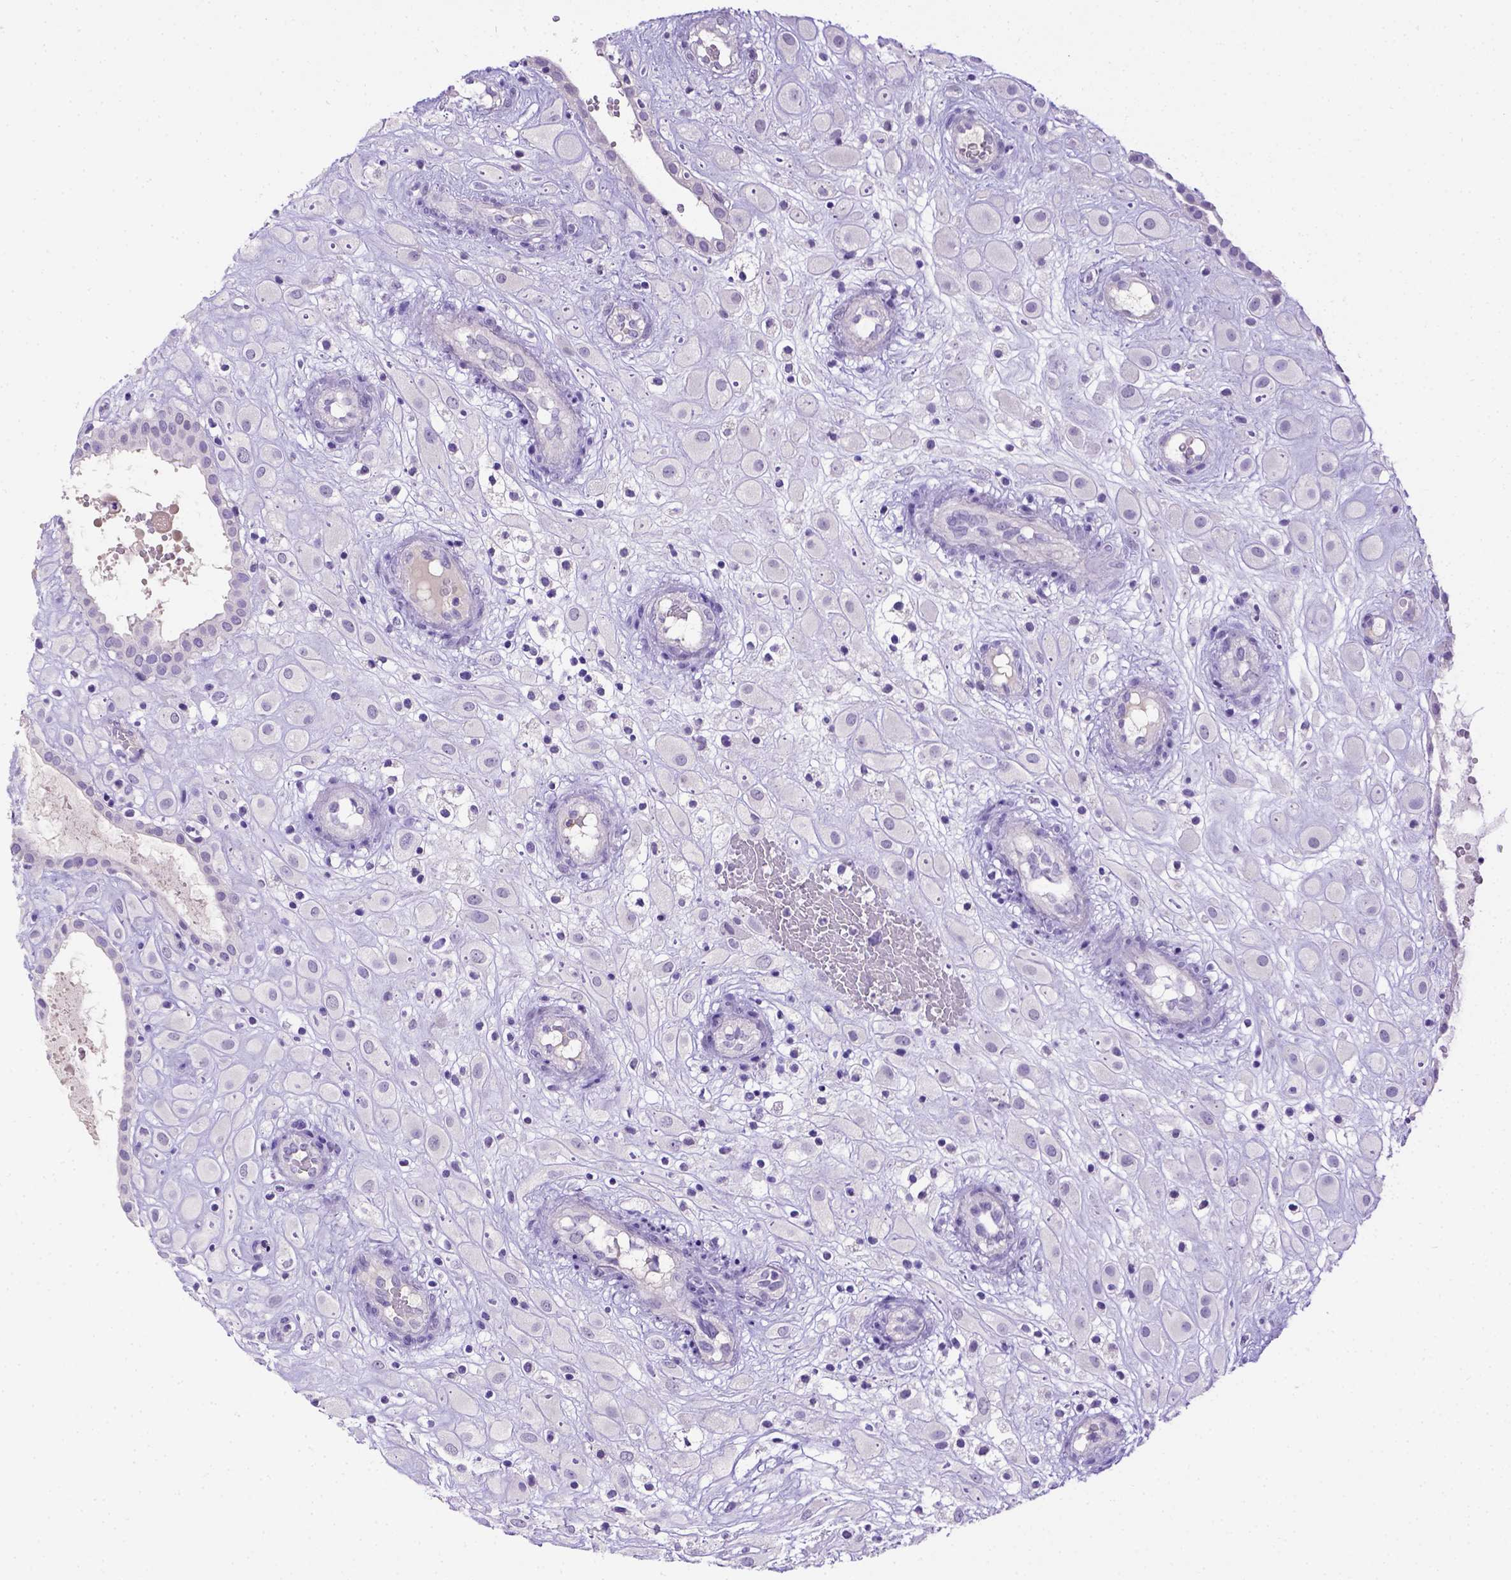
{"staining": {"intensity": "negative", "quantity": "none", "location": "none"}, "tissue": "placenta", "cell_type": "Decidual cells", "image_type": "normal", "snomed": [{"axis": "morphology", "description": "Normal tissue, NOS"}, {"axis": "topography", "description": "Placenta"}], "caption": "High magnification brightfield microscopy of benign placenta stained with DAB (brown) and counterstained with hematoxylin (blue): decidual cells show no significant expression. Brightfield microscopy of immunohistochemistry stained with DAB (3,3'-diaminobenzidine) (brown) and hematoxylin (blue), captured at high magnification.", "gene": "B3GAT1", "patient": {"sex": "female", "age": 24}}